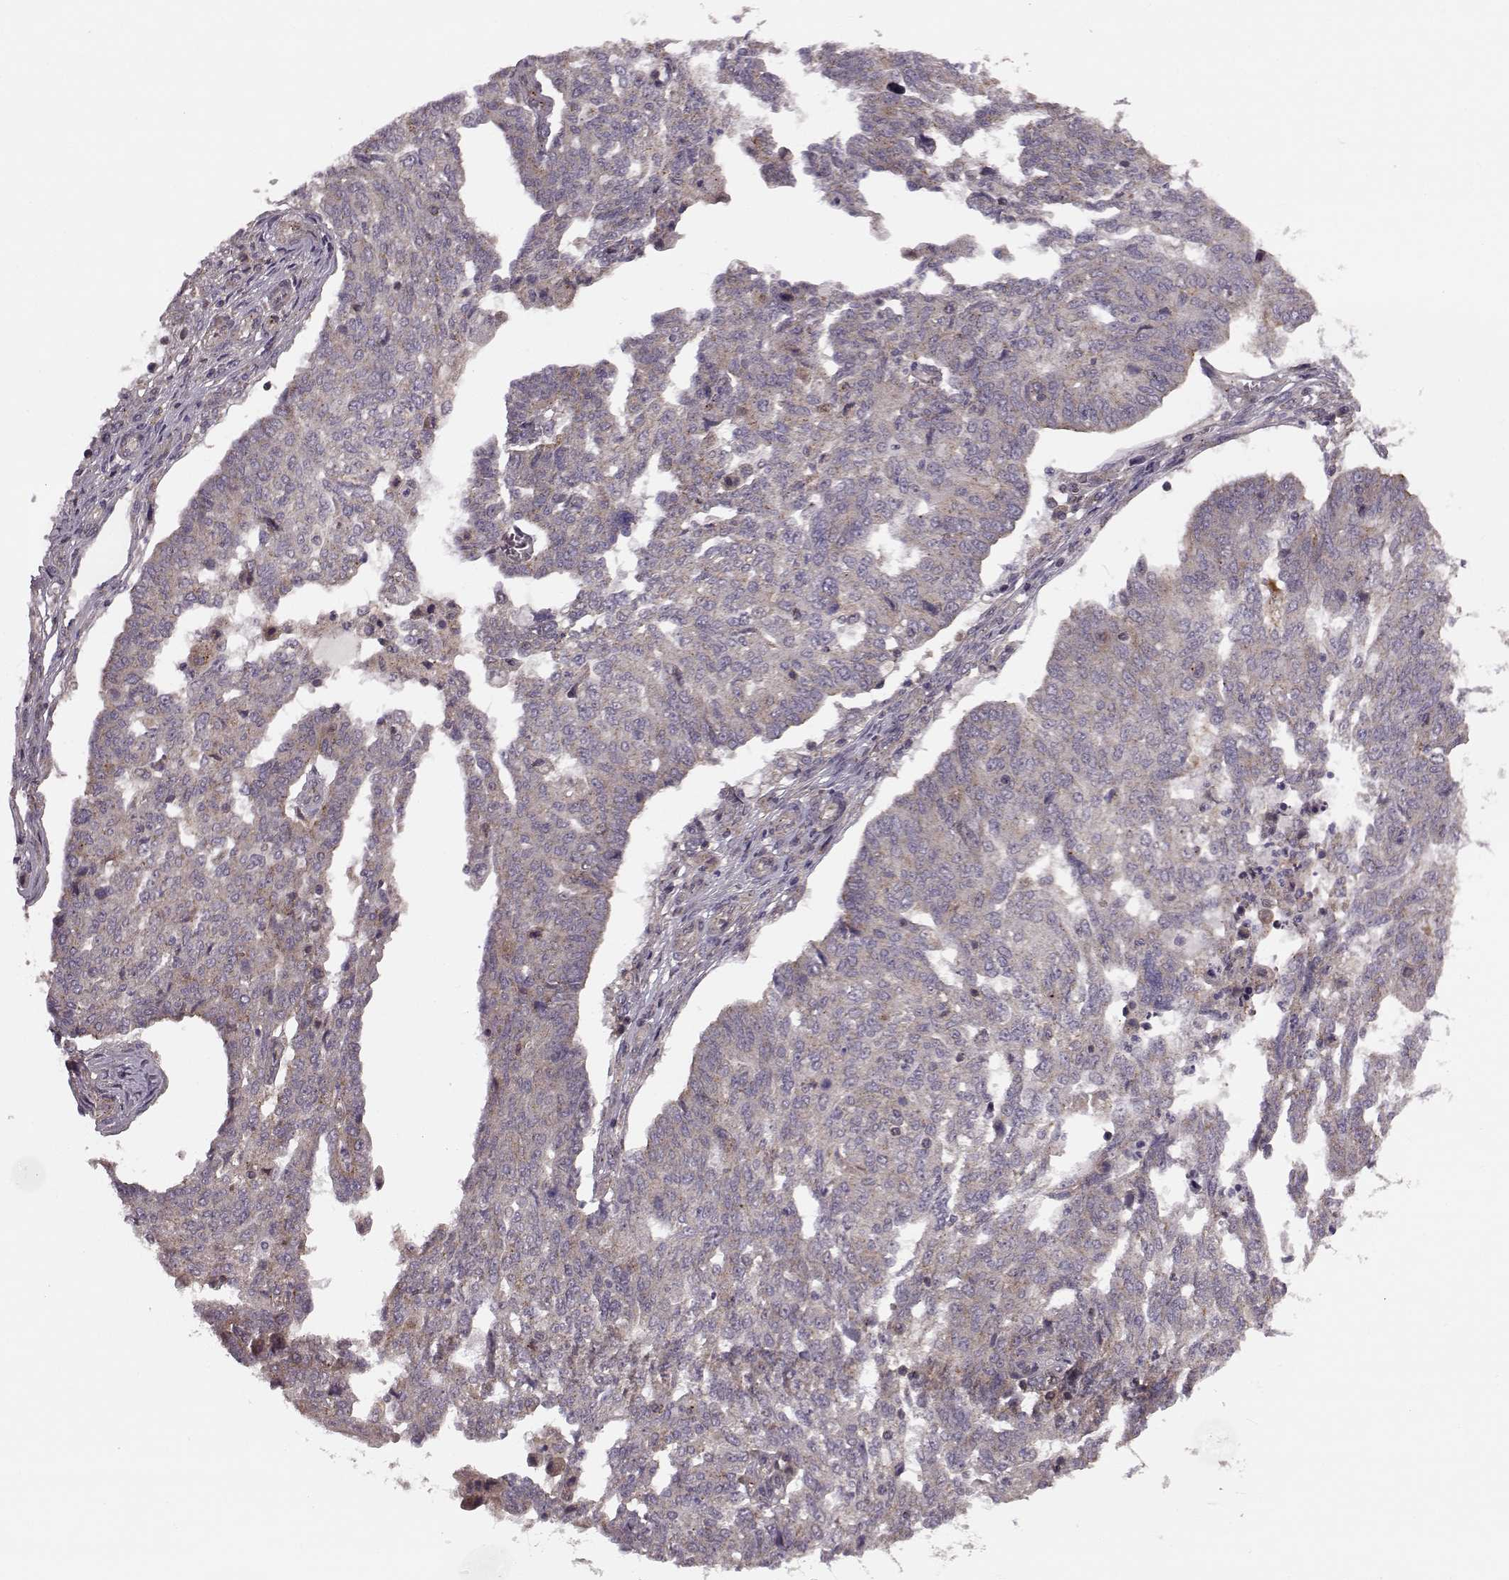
{"staining": {"intensity": "weak", "quantity": ">75%", "location": "cytoplasmic/membranous"}, "tissue": "ovarian cancer", "cell_type": "Tumor cells", "image_type": "cancer", "snomed": [{"axis": "morphology", "description": "Cystadenocarcinoma, serous, NOS"}, {"axis": "topography", "description": "Ovary"}], "caption": "Immunohistochemical staining of ovarian cancer shows weak cytoplasmic/membranous protein expression in about >75% of tumor cells.", "gene": "FNIP2", "patient": {"sex": "female", "age": 67}}